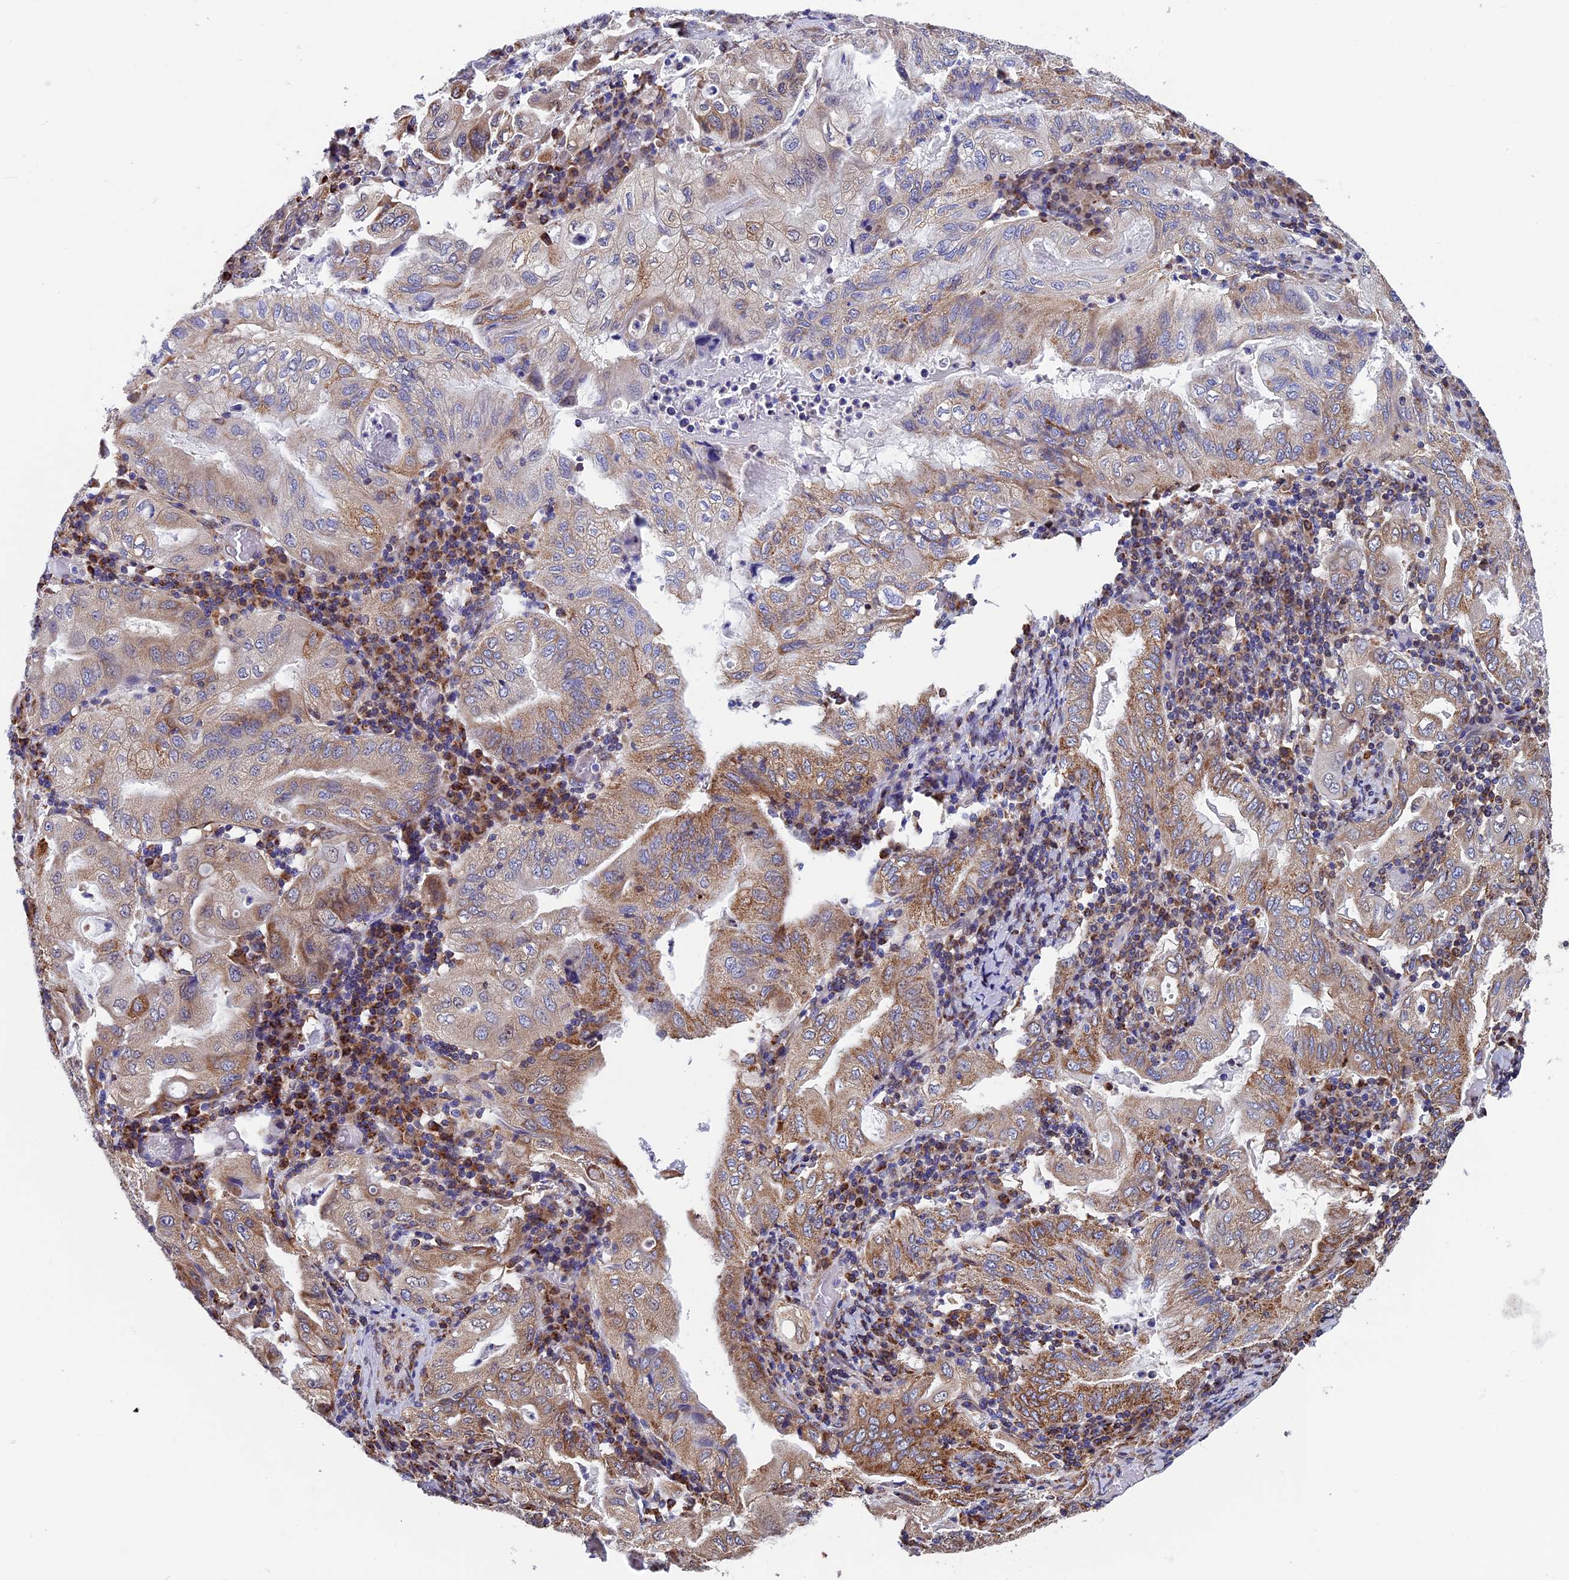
{"staining": {"intensity": "moderate", "quantity": ">75%", "location": "cytoplasmic/membranous"}, "tissue": "stomach cancer", "cell_type": "Tumor cells", "image_type": "cancer", "snomed": [{"axis": "morphology", "description": "Normal tissue, NOS"}, {"axis": "morphology", "description": "Adenocarcinoma, NOS"}, {"axis": "topography", "description": "Esophagus"}, {"axis": "topography", "description": "Stomach, upper"}, {"axis": "topography", "description": "Peripheral nerve tissue"}], "caption": "The immunohistochemical stain shows moderate cytoplasmic/membranous positivity in tumor cells of stomach cancer (adenocarcinoma) tissue.", "gene": "SLC9A5", "patient": {"sex": "male", "age": 62}}